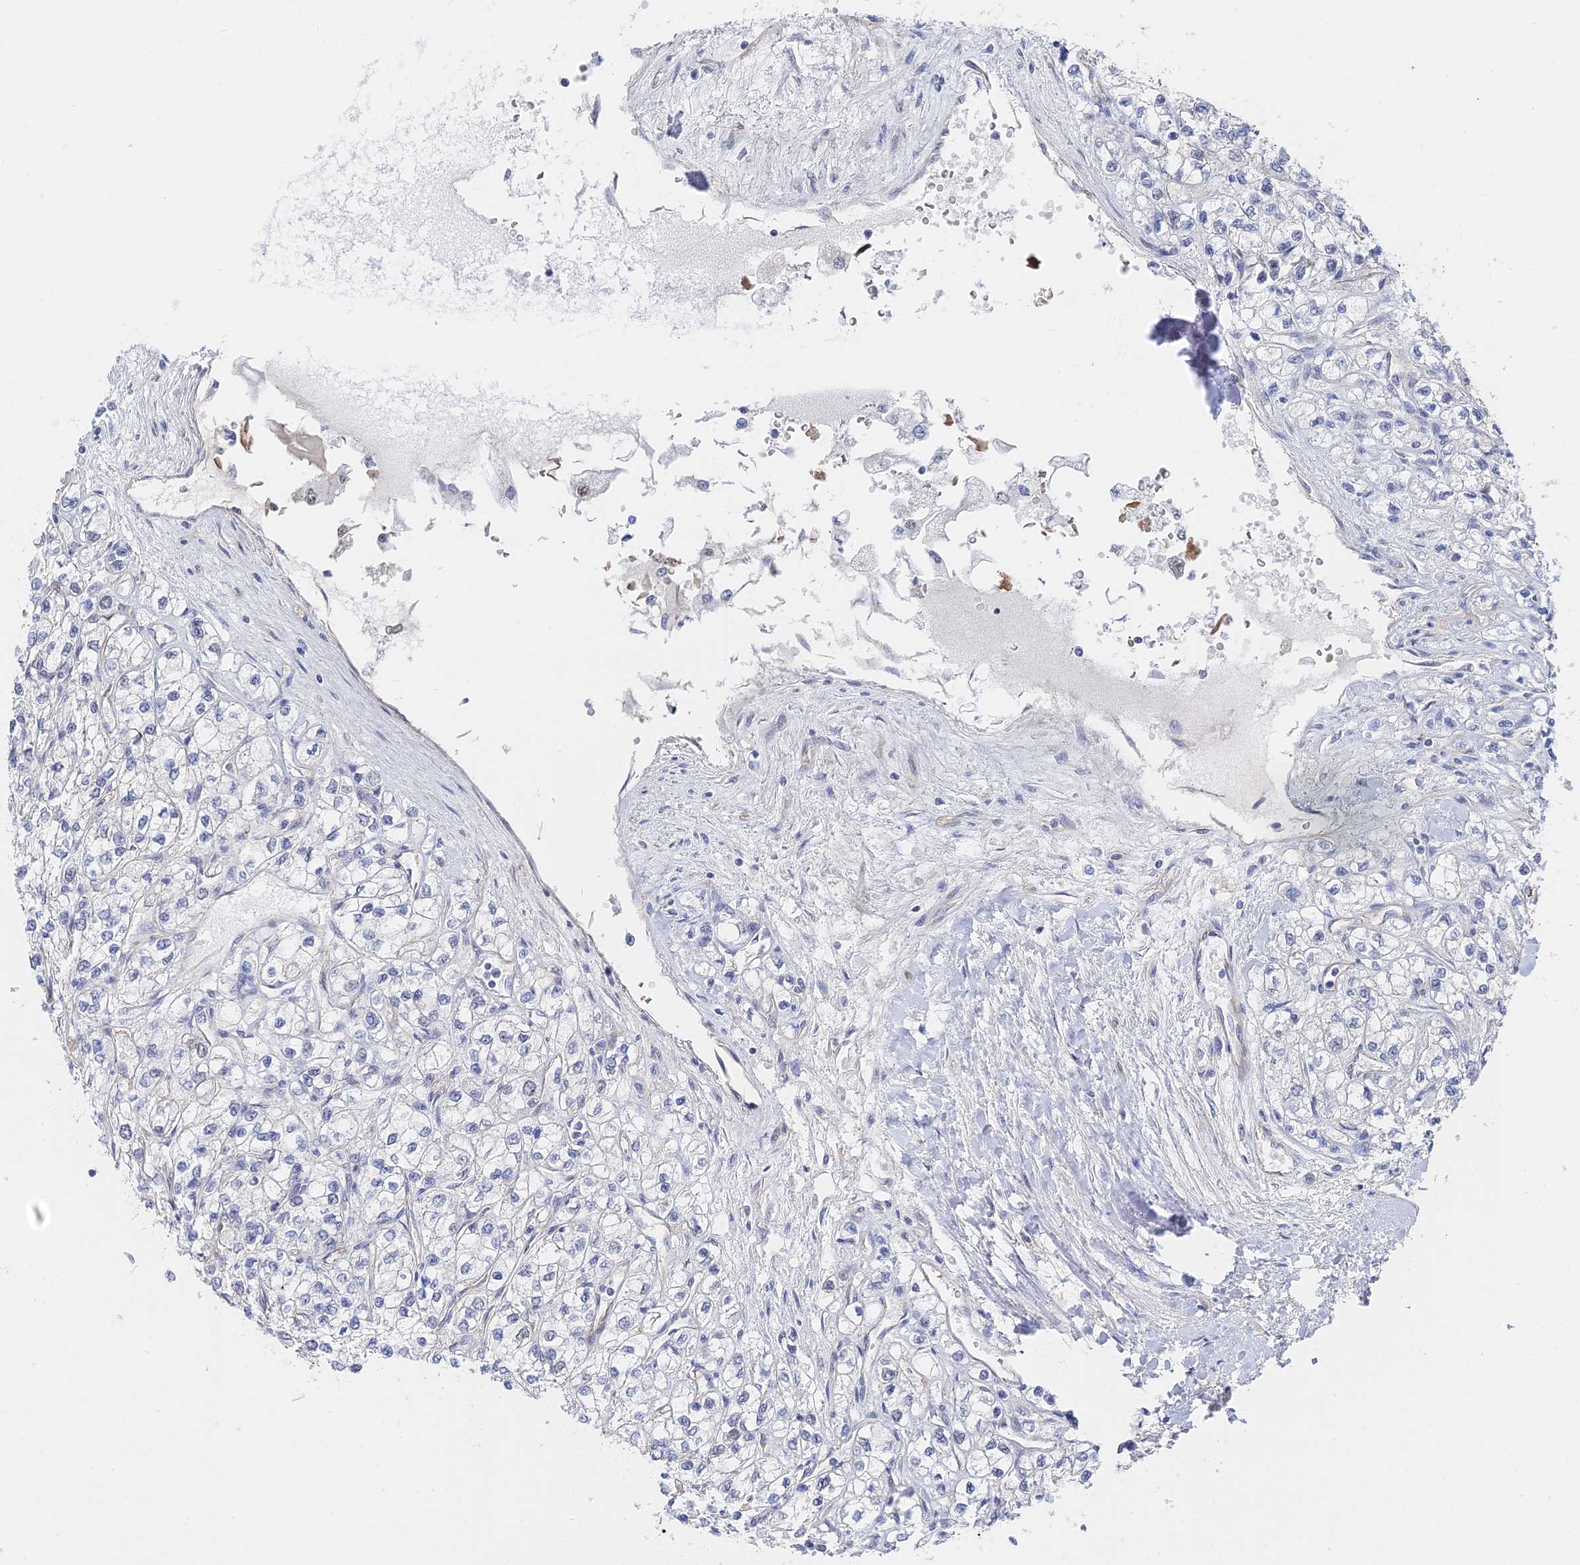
{"staining": {"intensity": "negative", "quantity": "none", "location": "none"}, "tissue": "renal cancer", "cell_type": "Tumor cells", "image_type": "cancer", "snomed": [{"axis": "morphology", "description": "Adenocarcinoma, NOS"}, {"axis": "topography", "description": "Kidney"}], "caption": "Protein analysis of renal cancer (adenocarcinoma) demonstrates no significant staining in tumor cells.", "gene": "CFAP92", "patient": {"sex": "male", "age": 80}}